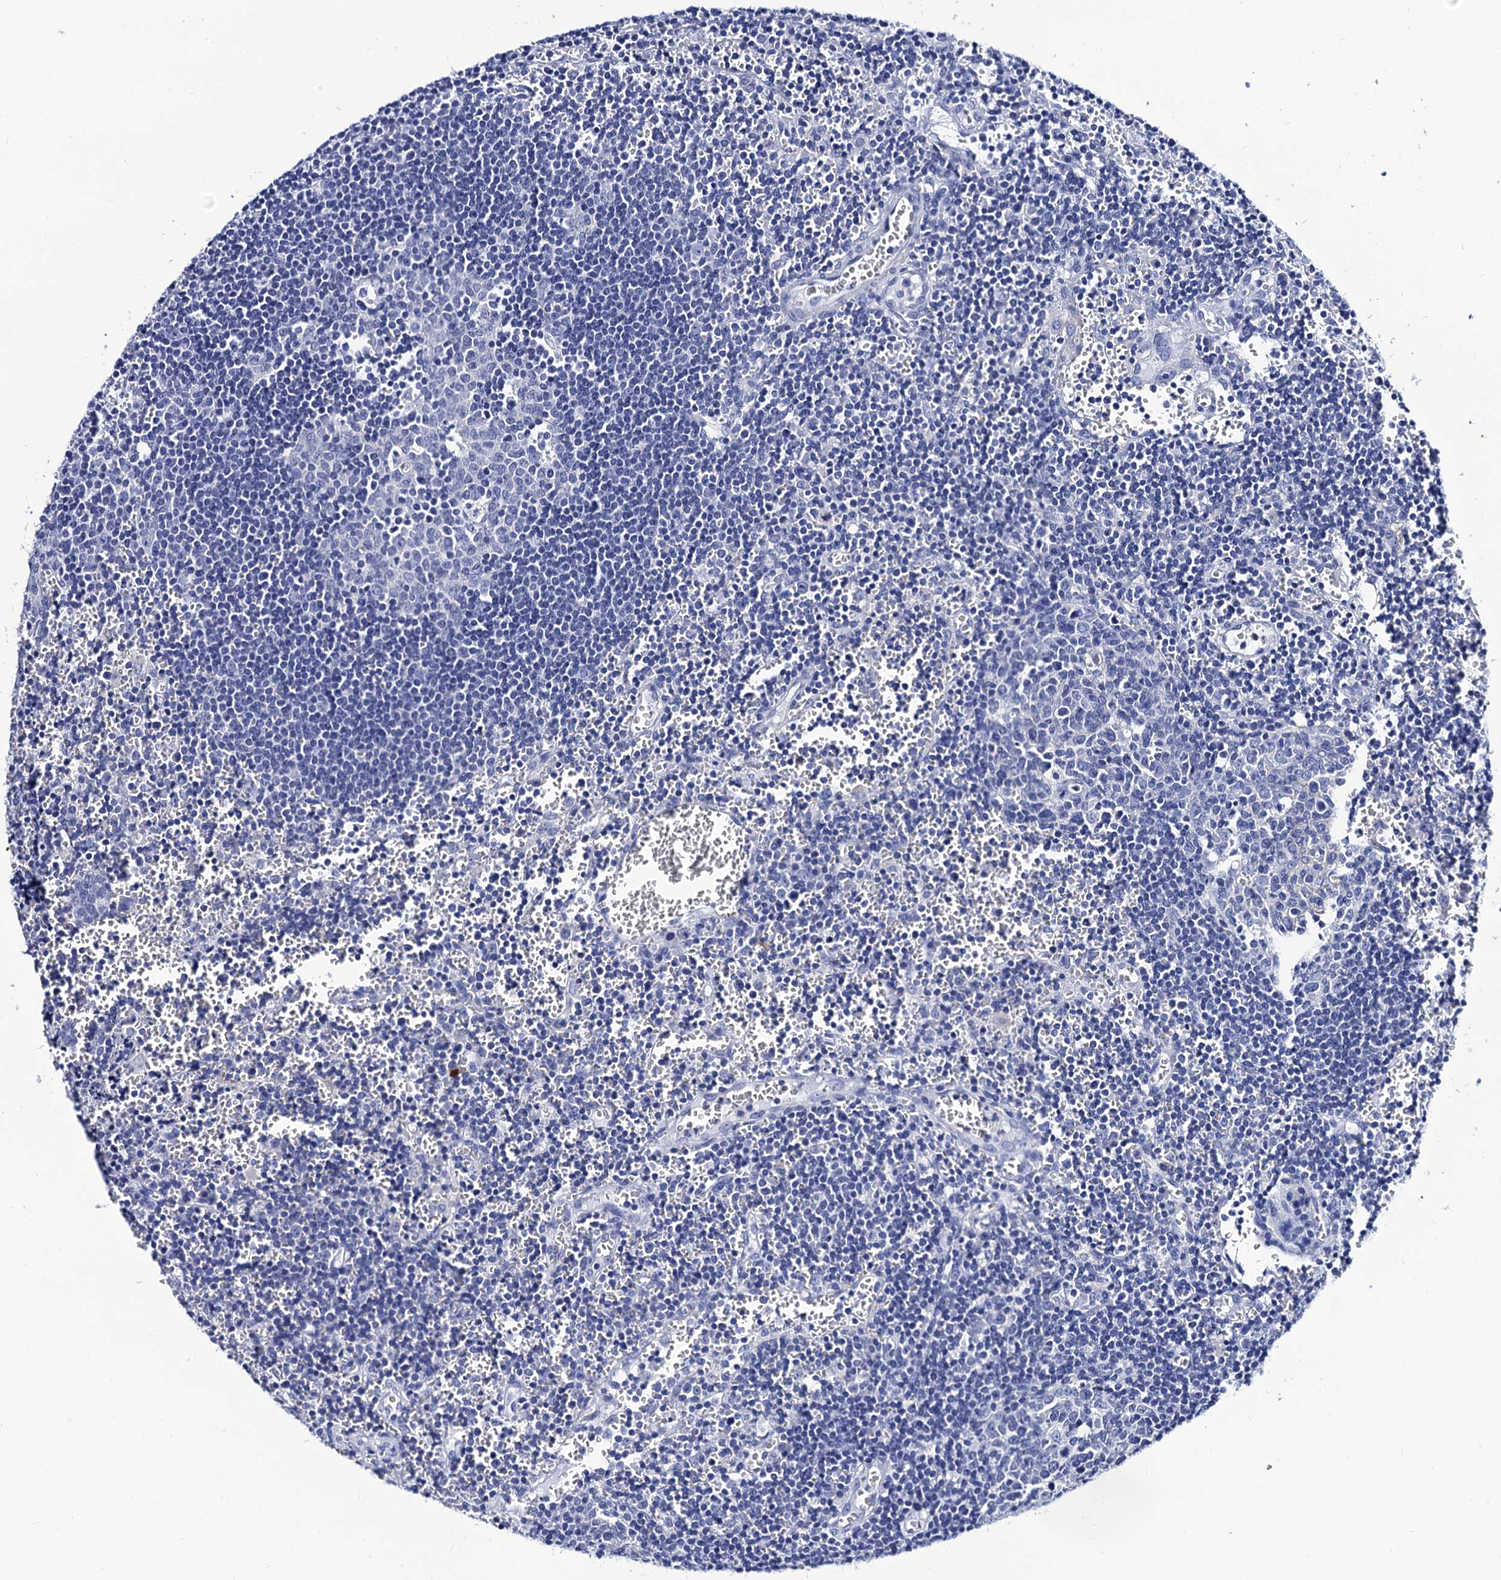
{"staining": {"intensity": "negative", "quantity": "none", "location": "none"}, "tissue": "lymph node", "cell_type": "Germinal center cells", "image_type": "normal", "snomed": [{"axis": "morphology", "description": "Normal tissue, NOS"}, {"axis": "topography", "description": "Lymph node"}], "caption": "Immunohistochemical staining of benign human lymph node exhibits no significant expression in germinal center cells. (DAB (3,3'-diaminobenzidine) immunohistochemistry, high magnification).", "gene": "RAB3IP", "patient": {"sex": "female", "age": 73}}